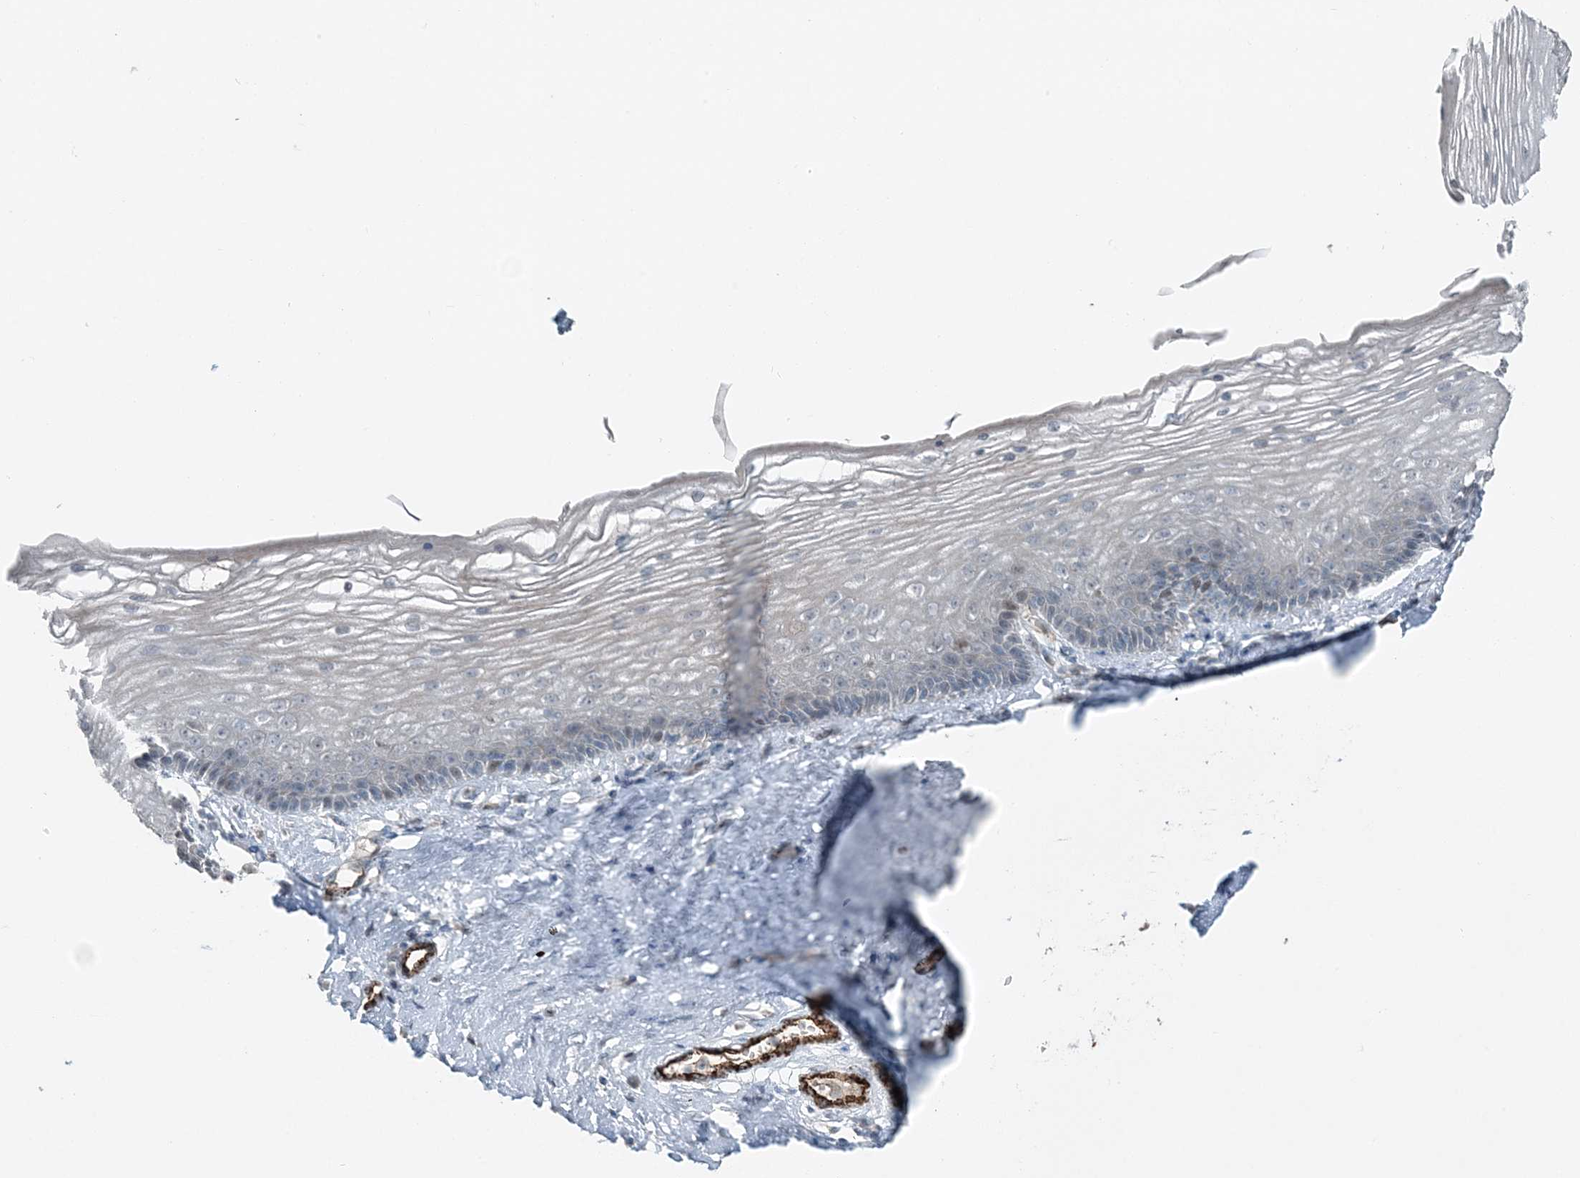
{"staining": {"intensity": "weak", "quantity": "<25%", "location": "cytoplasmic/membranous"}, "tissue": "vagina", "cell_type": "Squamous epithelial cells", "image_type": "normal", "snomed": [{"axis": "morphology", "description": "Normal tissue, NOS"}, {"axis": "topography", "description": "Vagina"}], "caption": "DAB (3,3'-diaminobenzidine) immunohistochemical staining of unremarkable human vagina exhibits no significant positivity in squamous epithelial cells.", "gene": "ELOVL7", "patient": {"sex": "female", "age": 46}}